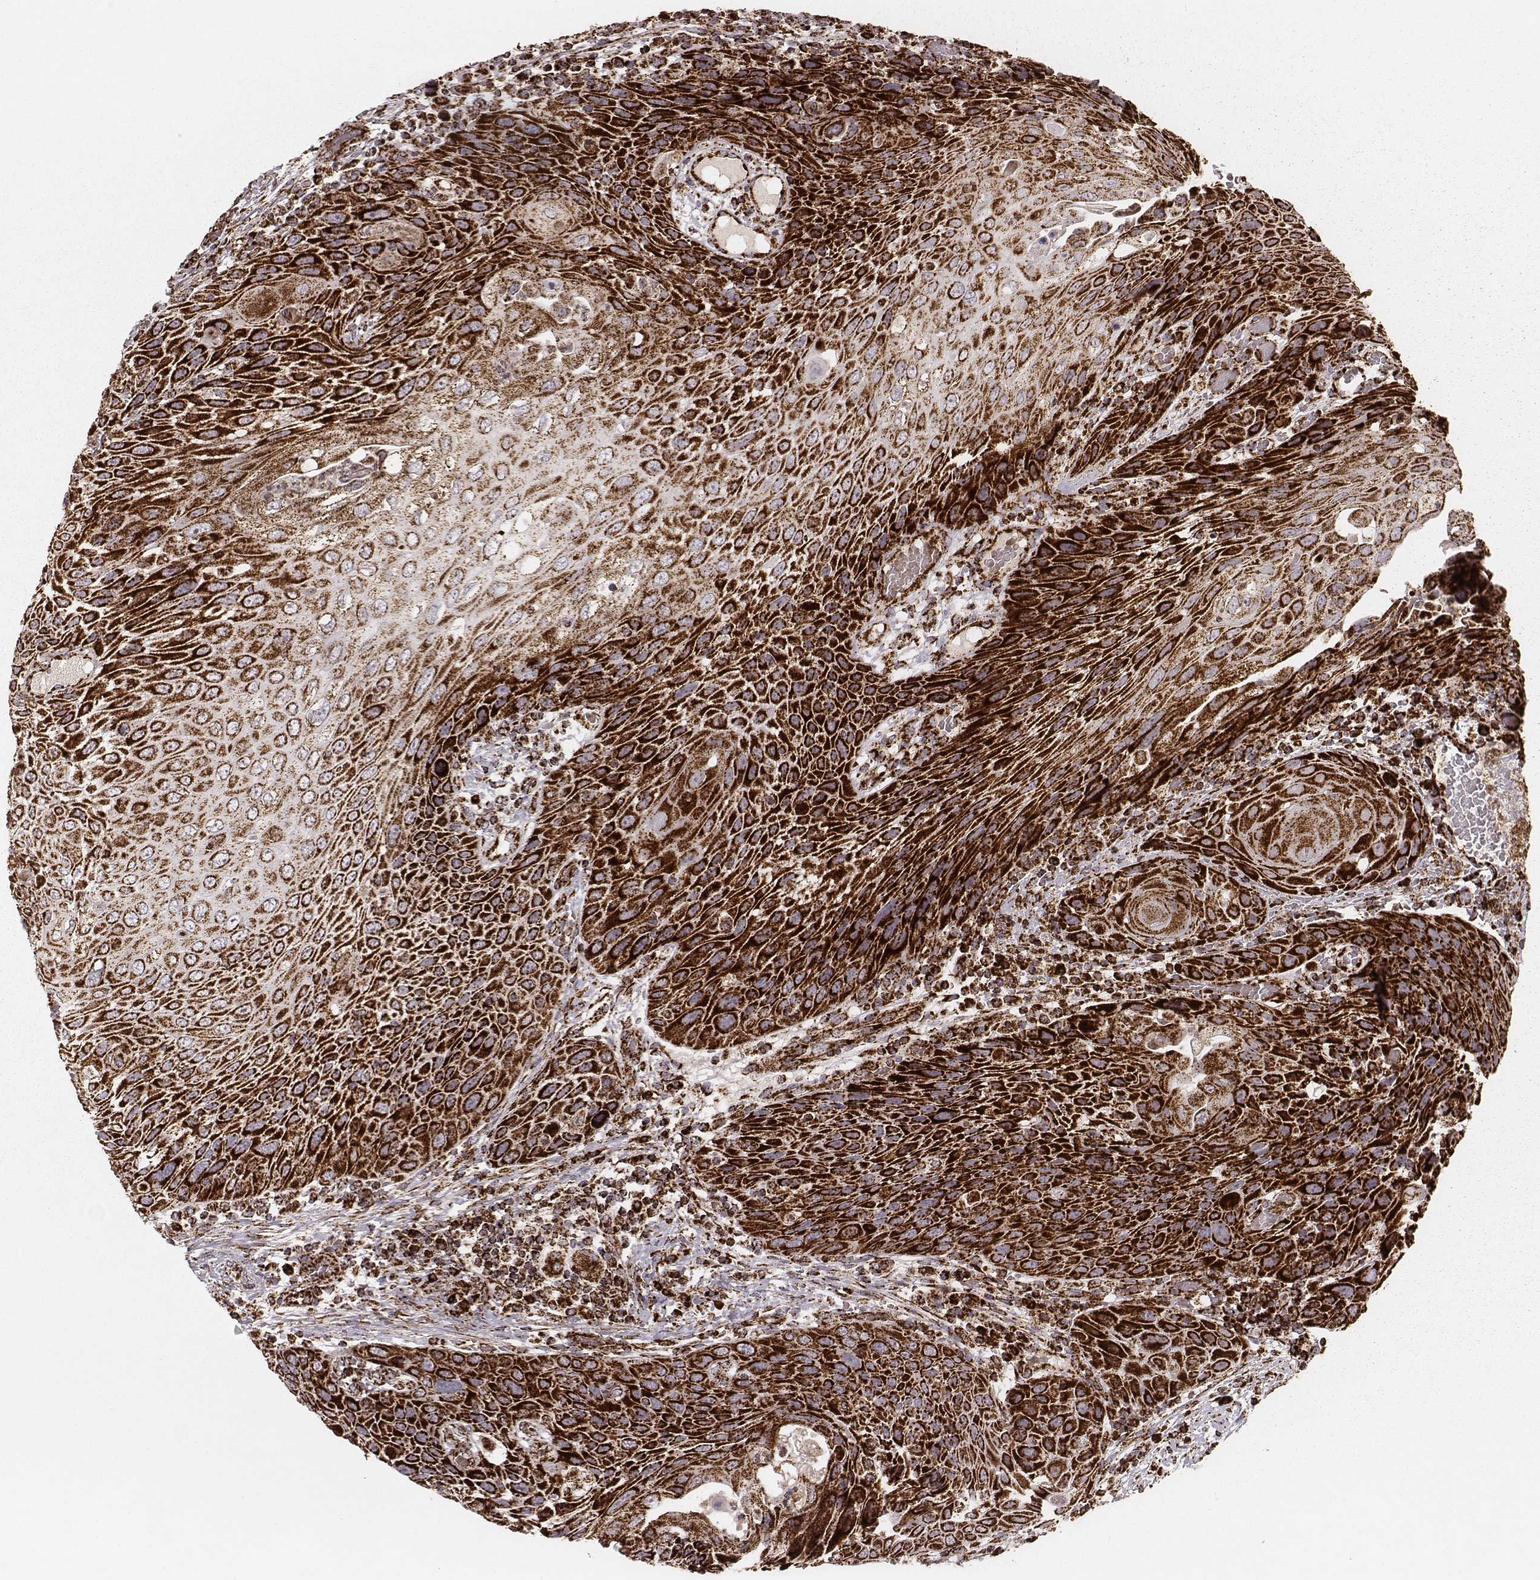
{"staining": {"intensity": "strong", "quantity": ">75%", "location": "cytoplasmic/membranous"}, "tissue": "head and neck cancer", "cell_type": "Tumor cells", "image_type": "cancer", "snomed": [{"axis": "morphology", "description": "Squamous cell carcinoma, NOS"}, {"axis": "topography", "description": "Head-Neck"}], "caption": "Strong cytoplasmic/membranous protein expression is identified in about >75% of tumor cells in head and neck cancer. (DAB IHC, brown staining for protein, blue staining for nuclei).", "gene": "TUFM", "patient": {"sex": "male", "age": 69}}